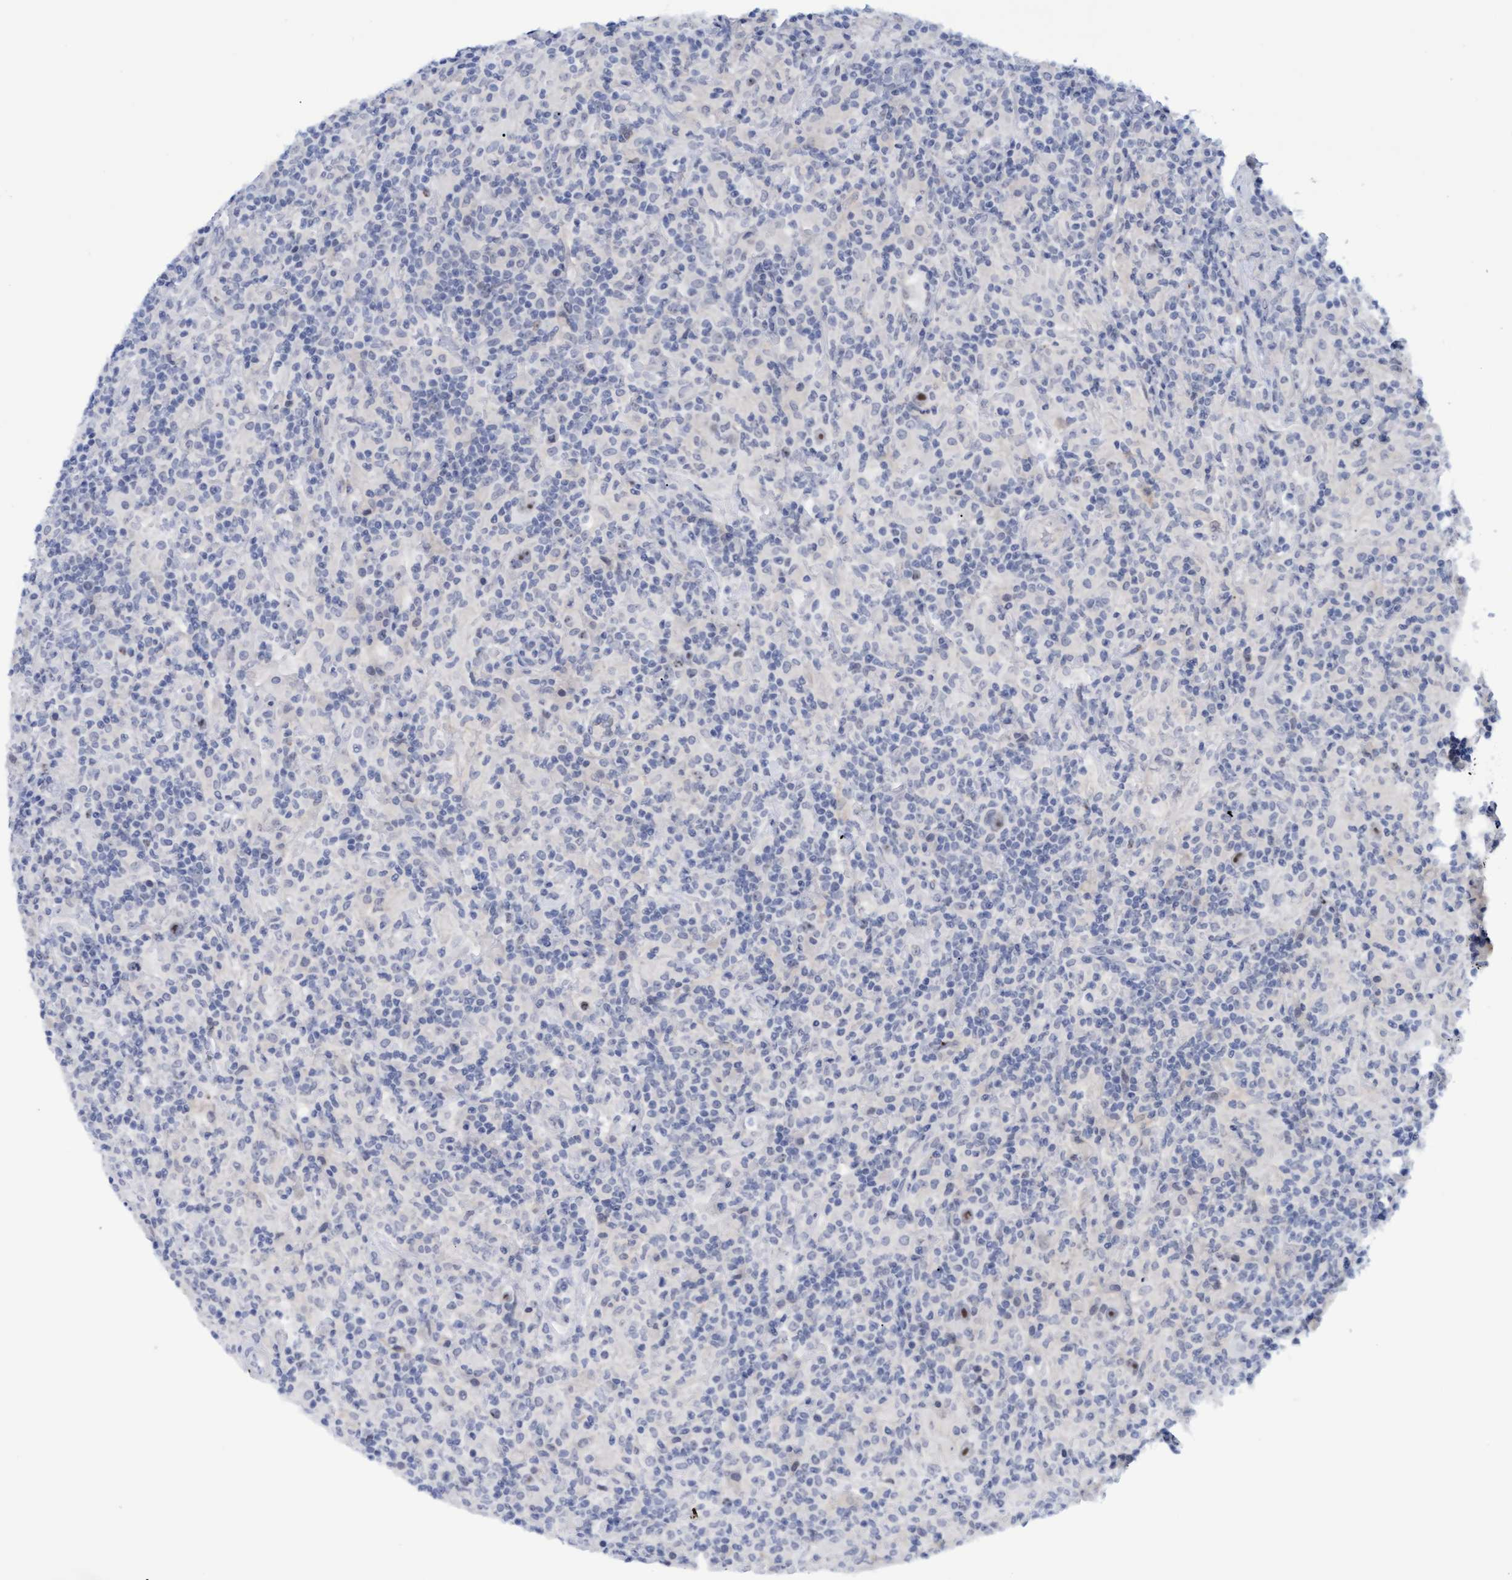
{"staining": {"intensity": "moderate", "quantity": "25%-75%", "location": "nuclear"}, "tissue": "lymphoma", "cell_type": "Tumor cells", "image_type": "cancer", "snomed": [{"axis": "morphology", "description": "Hodgkin's disease, NOS"}, {"axis": "topography", "description": "Lymph node"}], "caption": "The immunohistochemical stain labels moderate nuclear expression in tumor cells of Hodgkin's disease tissue. Immunohistochemistry (ihc) stains the protein in brown and the nuclei are stained blue.", "gene": "PINX1", "patient": {"sex": "male", "age": 70}}